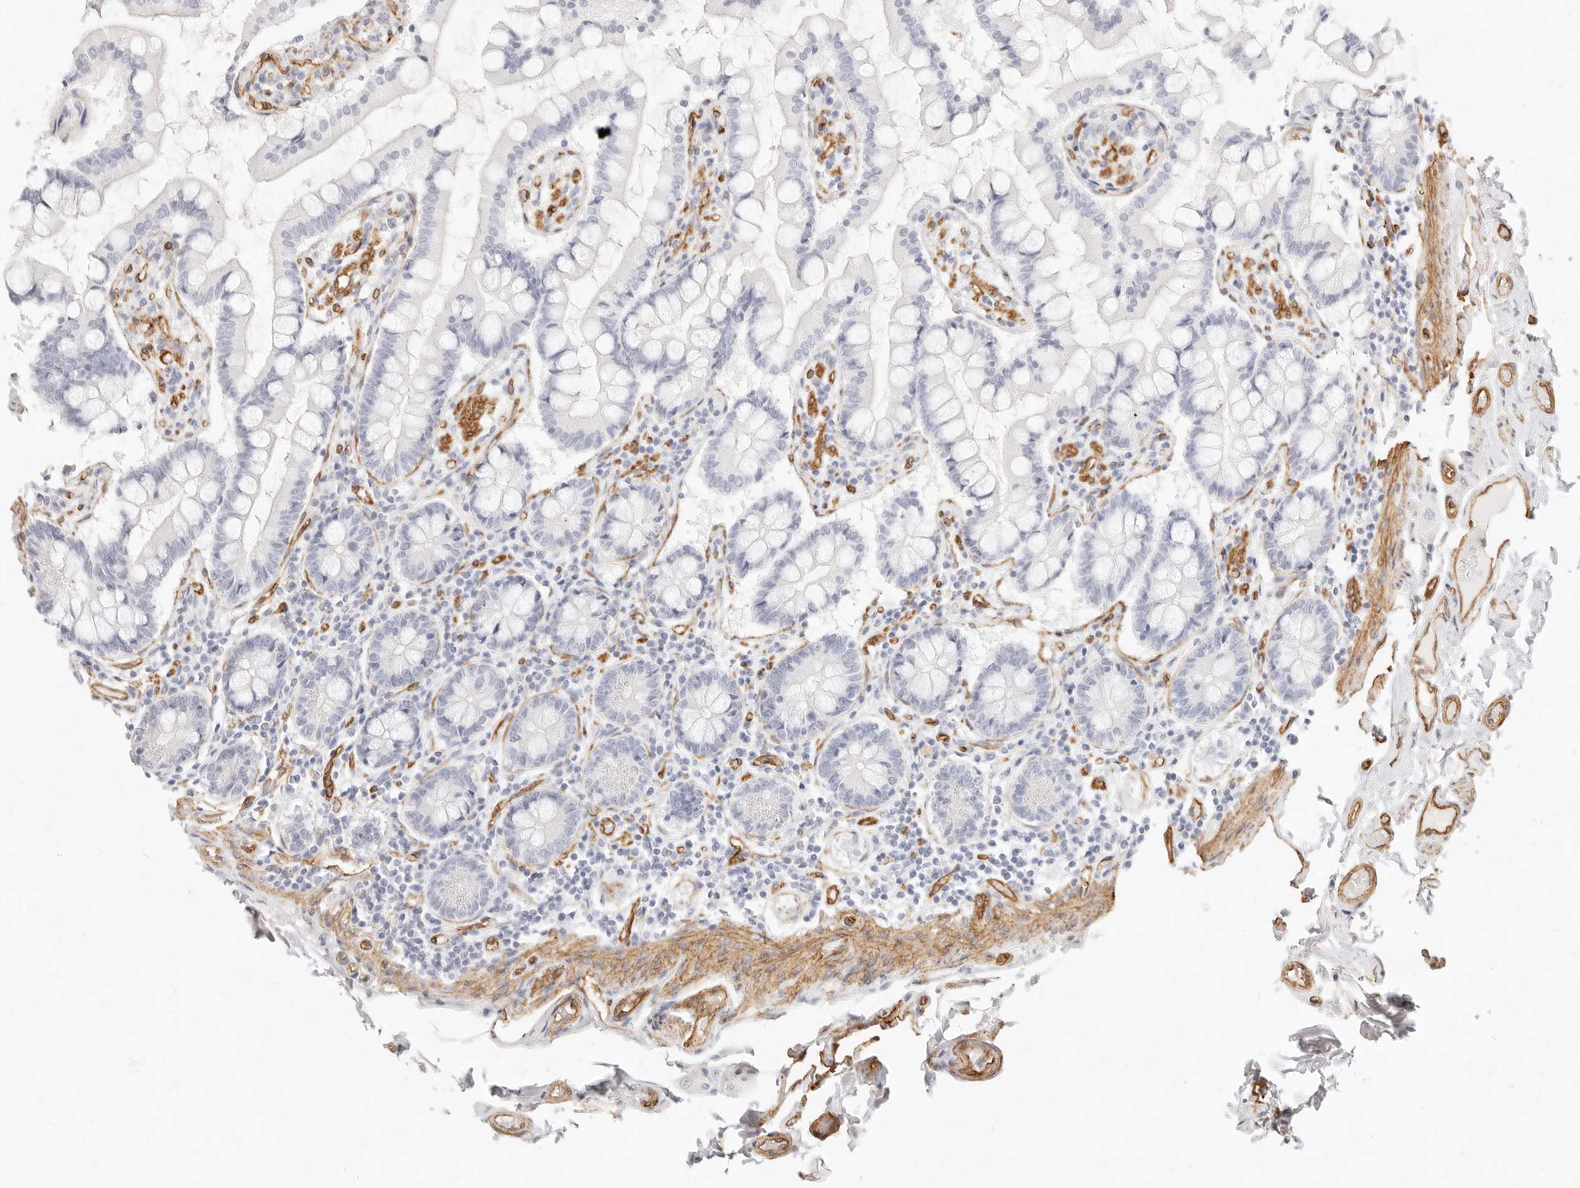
{"staining": {"intensity": "negative", "quantity": "none", "location": "none"}, "tissue": "small intestine", "cell_type": "Glandular cells", "image_type": "normal", "snomed": [{"axis": "morphology", "description": "Normal tissue, NOS"}, {"axis": "topography", "description": "Small intestine"}], "caption": "Glandular cells show no significant protein expression in normal small intestine.", "gene": "NUS1", "patient": {"sex": "male", "age": 41}}